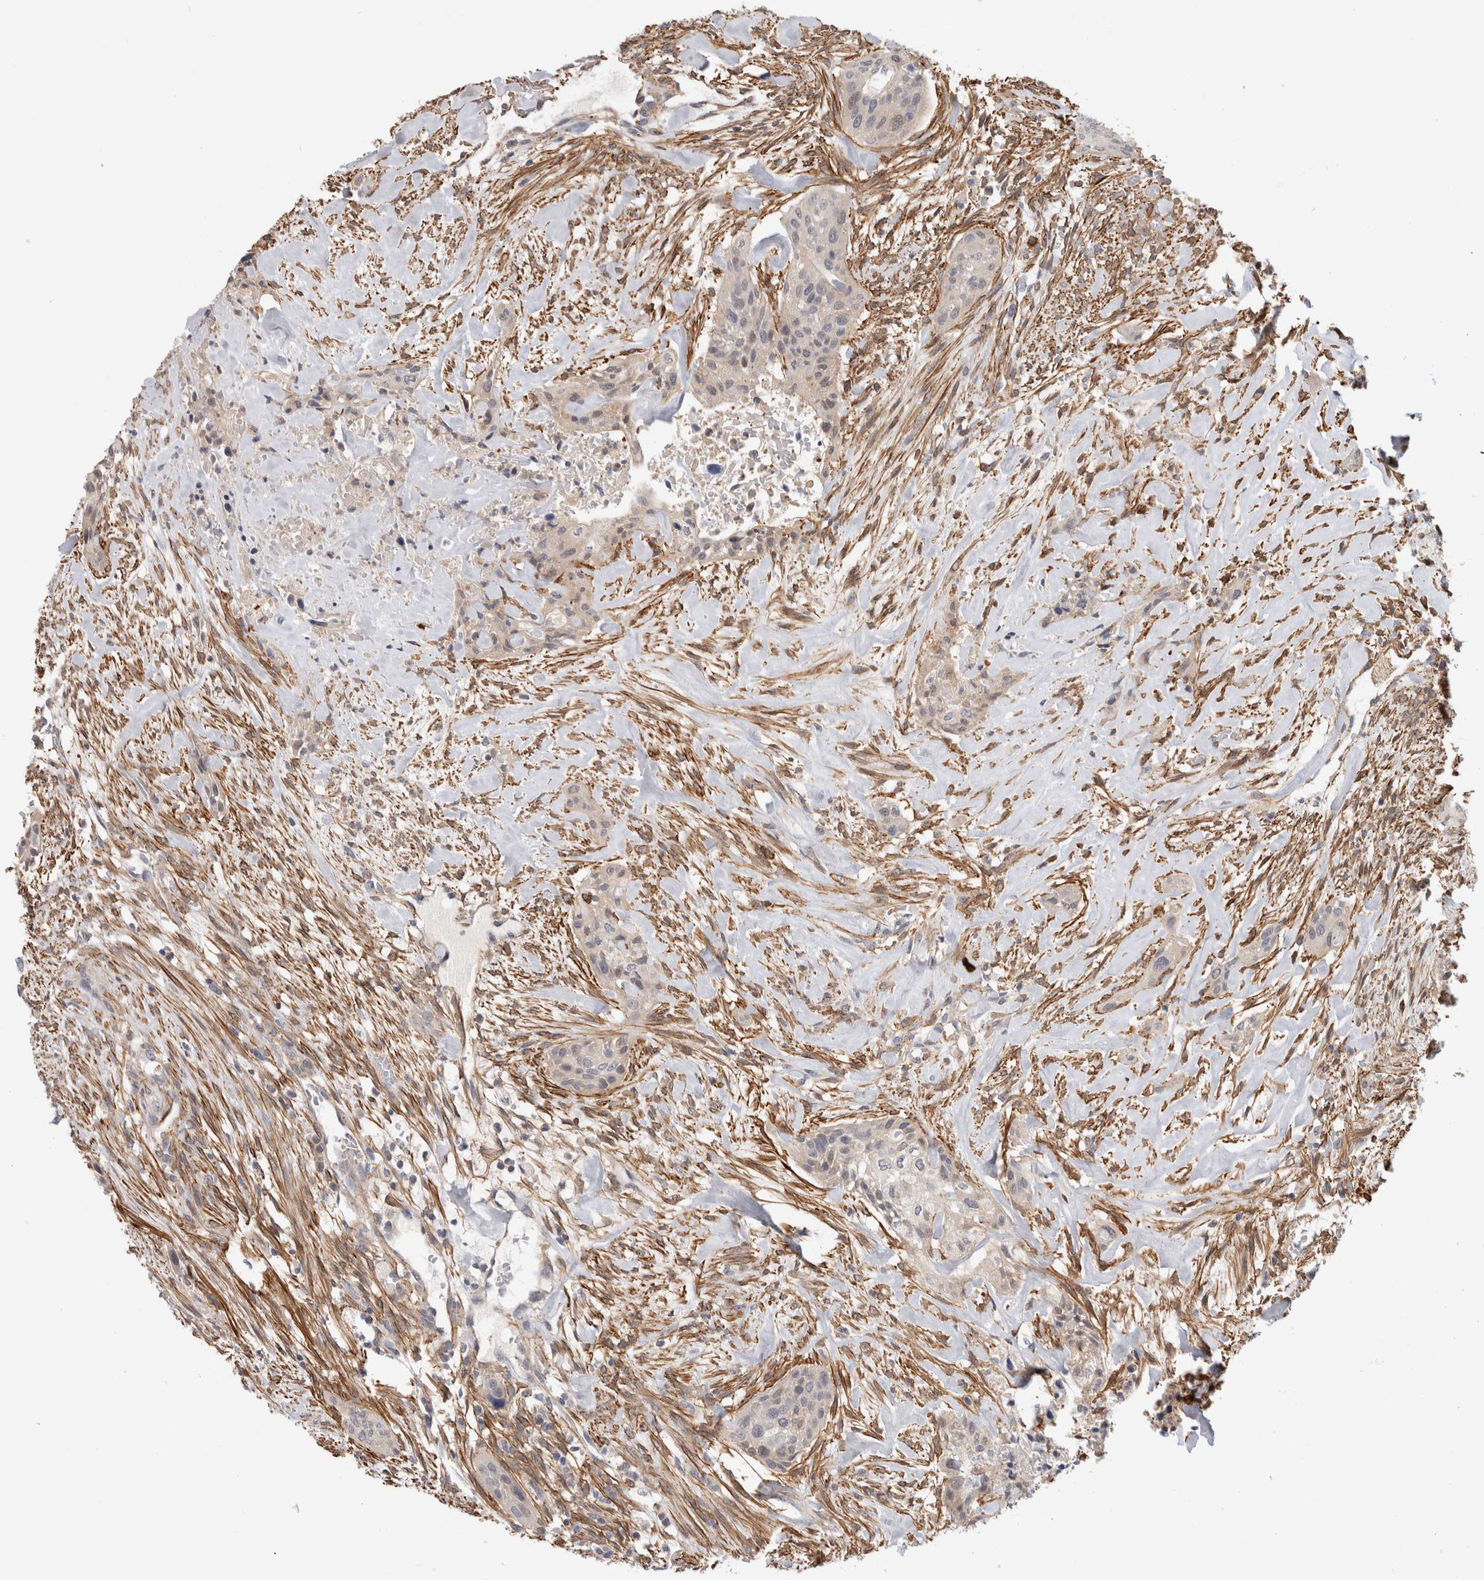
{"staining": {"intensity": "negative", "quantity": "none", "location": "none"}, "tissue": "urothelial cancer", "cell_type": "Tumor cells", "image_type": "cancer", "snomed": [{"axis": "morphology", "description": "Urothelial carcinoma, High grade"}, {"axis": "topography", "description": "Urinary bladder"}], "caption": "Tumor cells are negative for brown protein staining in urothelial cancer.", "gene": "PGM1", "patient": {"sex": "male", "age": 35}}